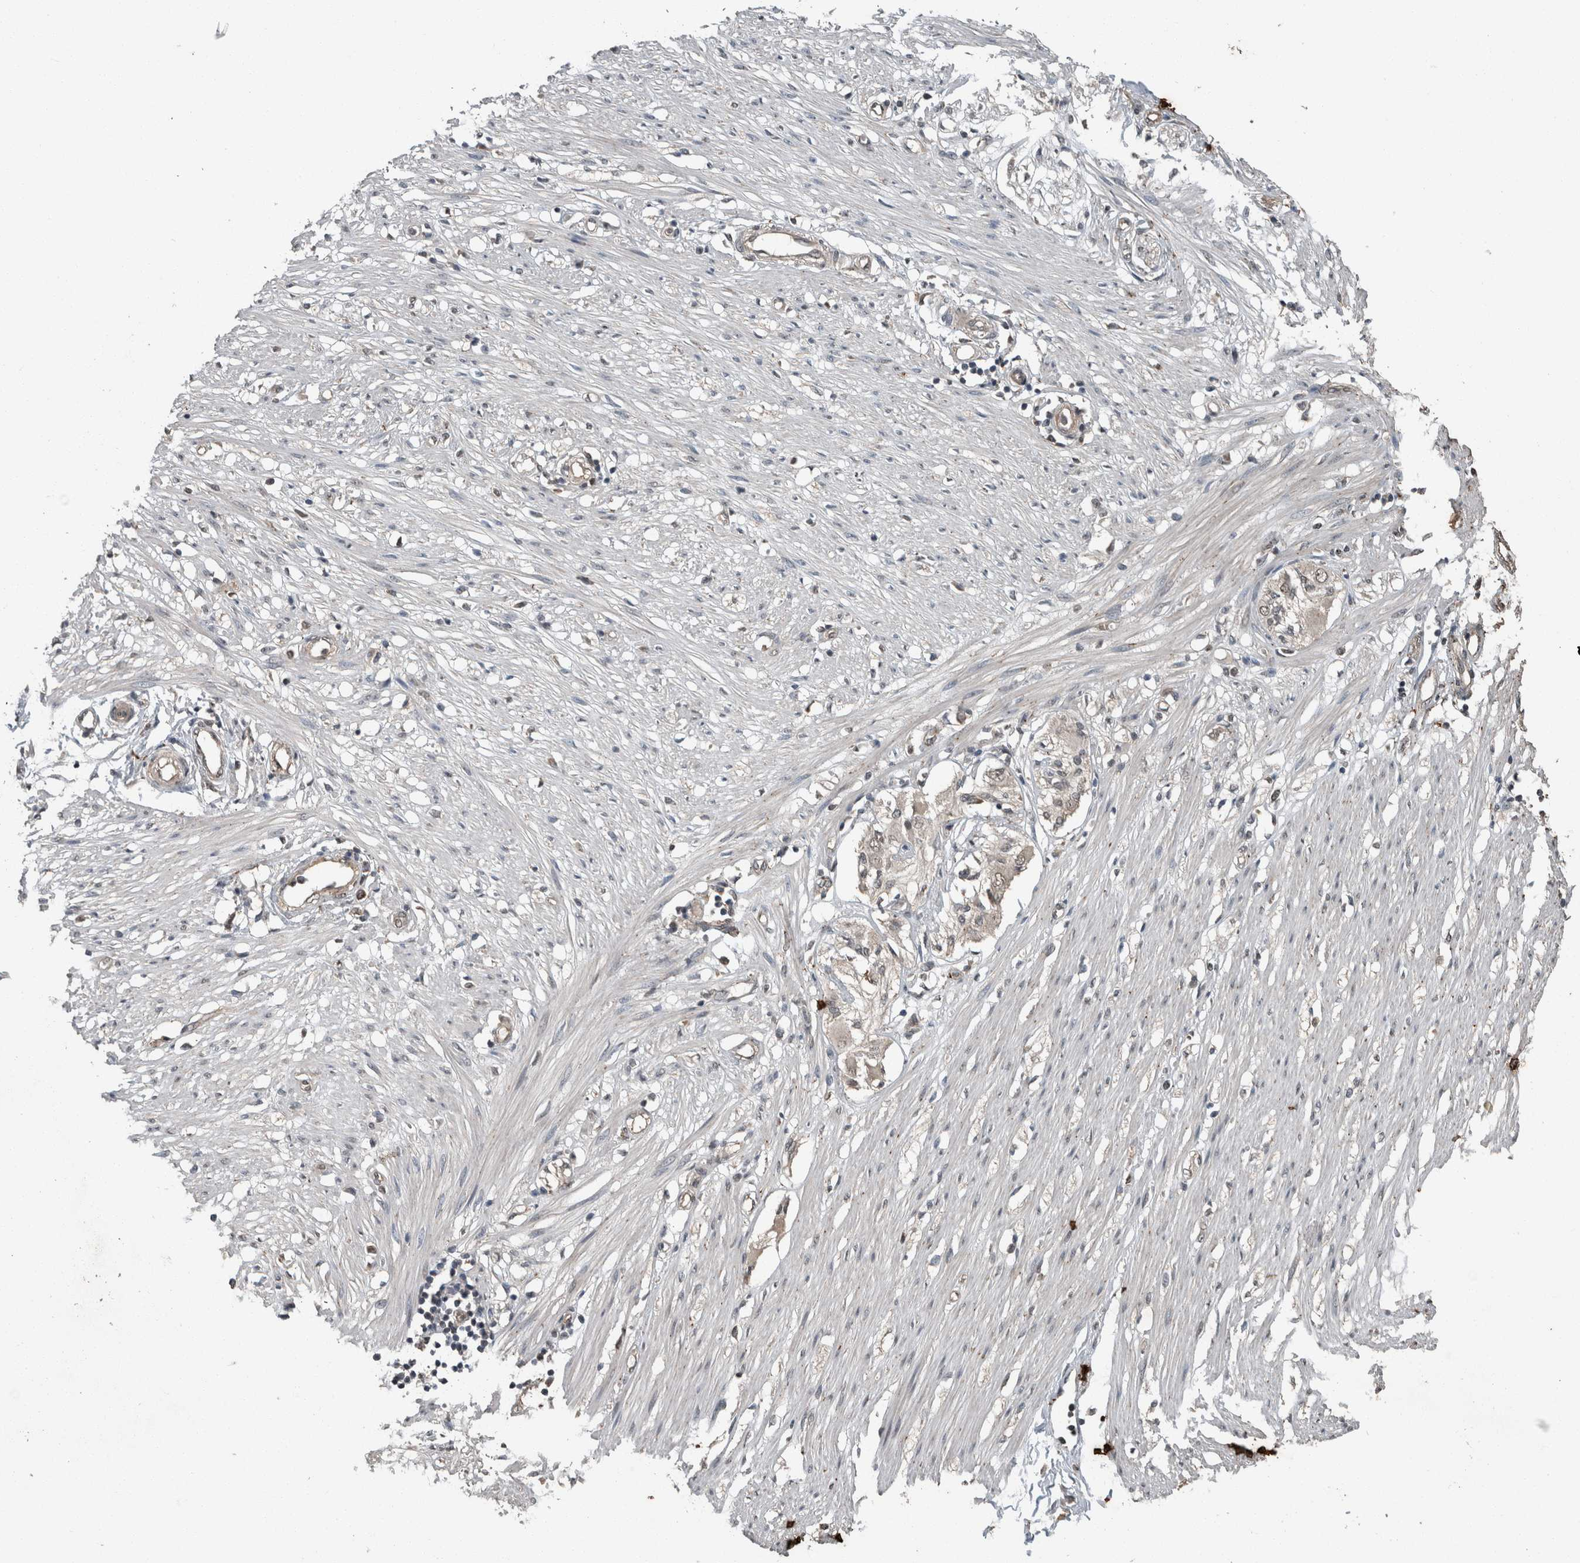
{"staining": {"intensity": "moderate", "quantity": "25%-75%", "location": "cytoplasmic/membranous"}, "tissue": "adipose tissue", "cell_type": "Adipocytes", "image_type": "normal", "snomed": [{"axis": "morphology", "description": "Normal tissue, NOS"}, {"axis": "morphology", "description": "Adenocarcinoma, NOS"}, {"axis": "topography", "description": "Colon"}, {"axis": "topography", "description": "Peripheral nerve tissue"}], "caption": "Brown immunohistochemical staining in unremarkable human adipose tissue demonstrates moderate cytoplasmic/membranous expression in approximately 25%-75% of adipocytes.", "gene": "MYO1E", "patient": {"sex": "male", "age": 14}}